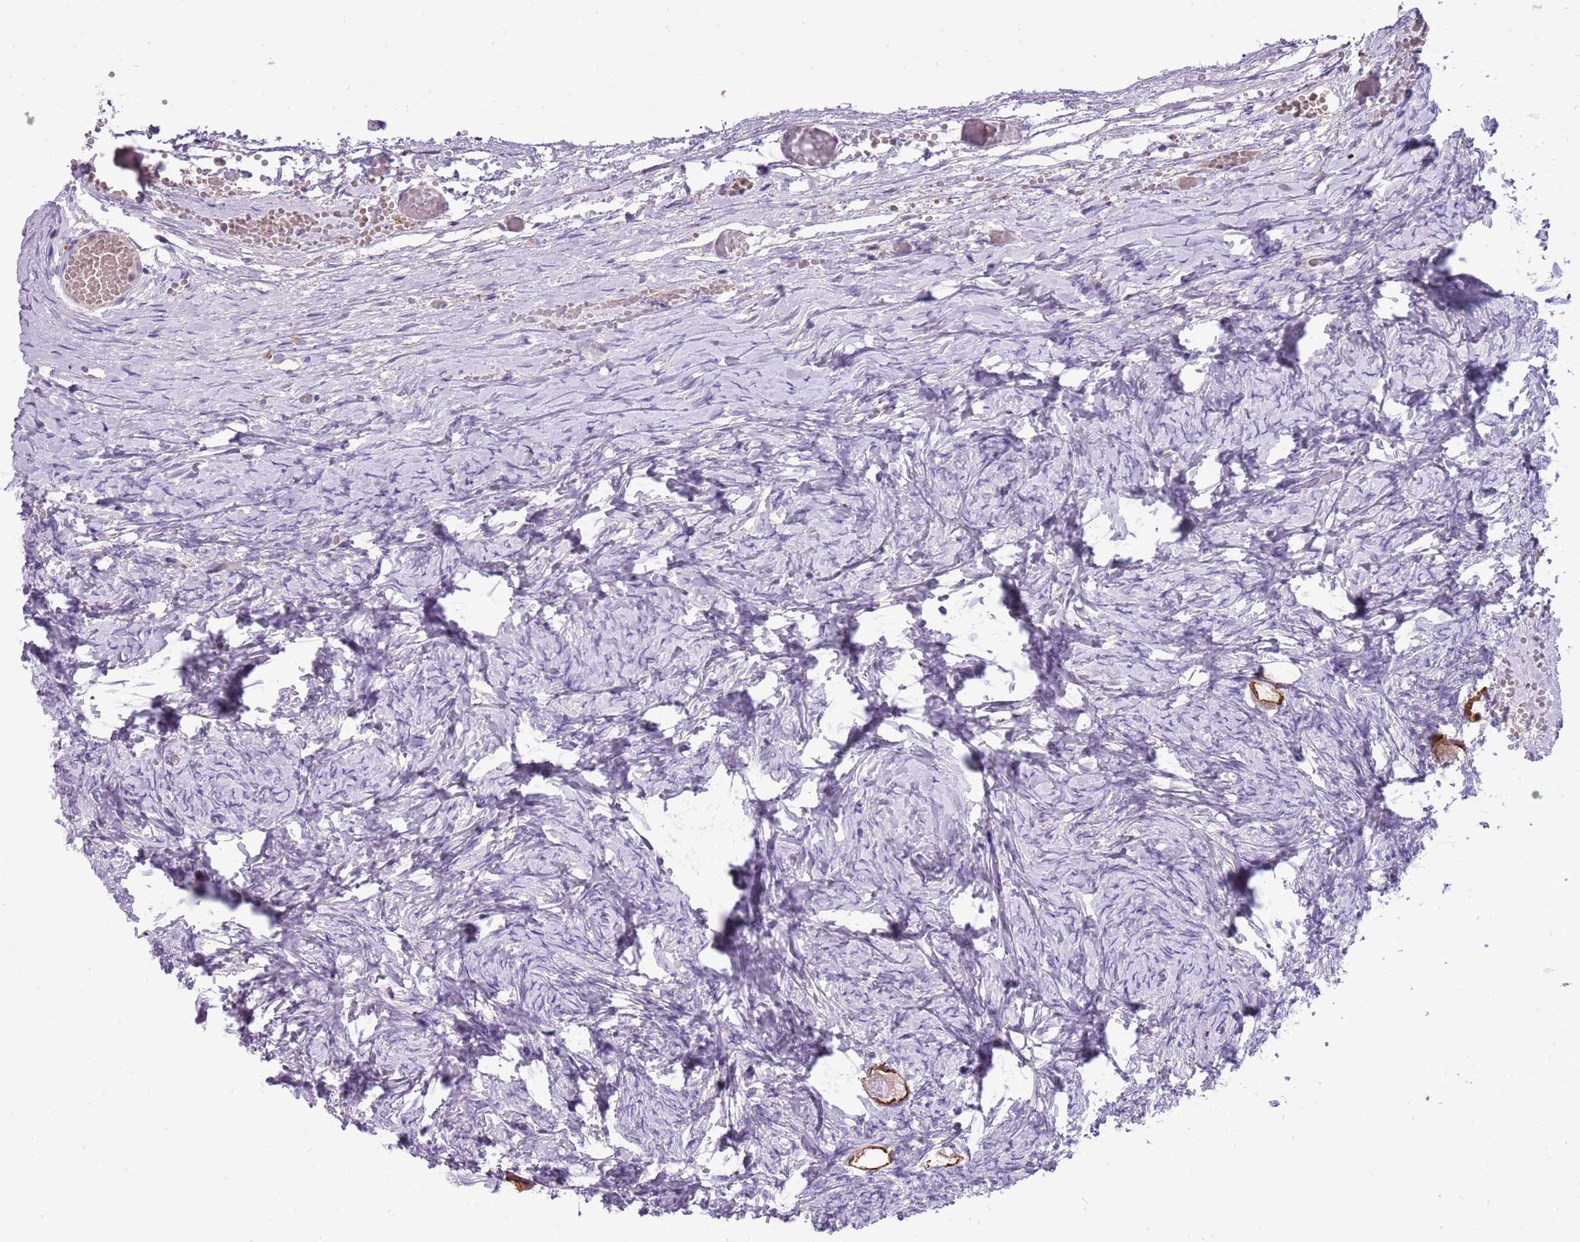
{"staining": {"intensity": "weak", "quantity": ">75%", "location": "cytoplasmic/membranous"}, "tissue": "ovary", "cell_type": "Follicle cells", "image_type": "normal", "snomed": [{"axis": "morphology", "description": "Normal tissue, NOS"}, {"axis": "topography", "description": "Ovary"}], "caption": "Follicle cells demonstrate weak cytoplasmic/membranous staining in approximately >75% of cells in benign ovary.", "gene": "WDR90", "patient": {"sex": "female", "age": 27}}